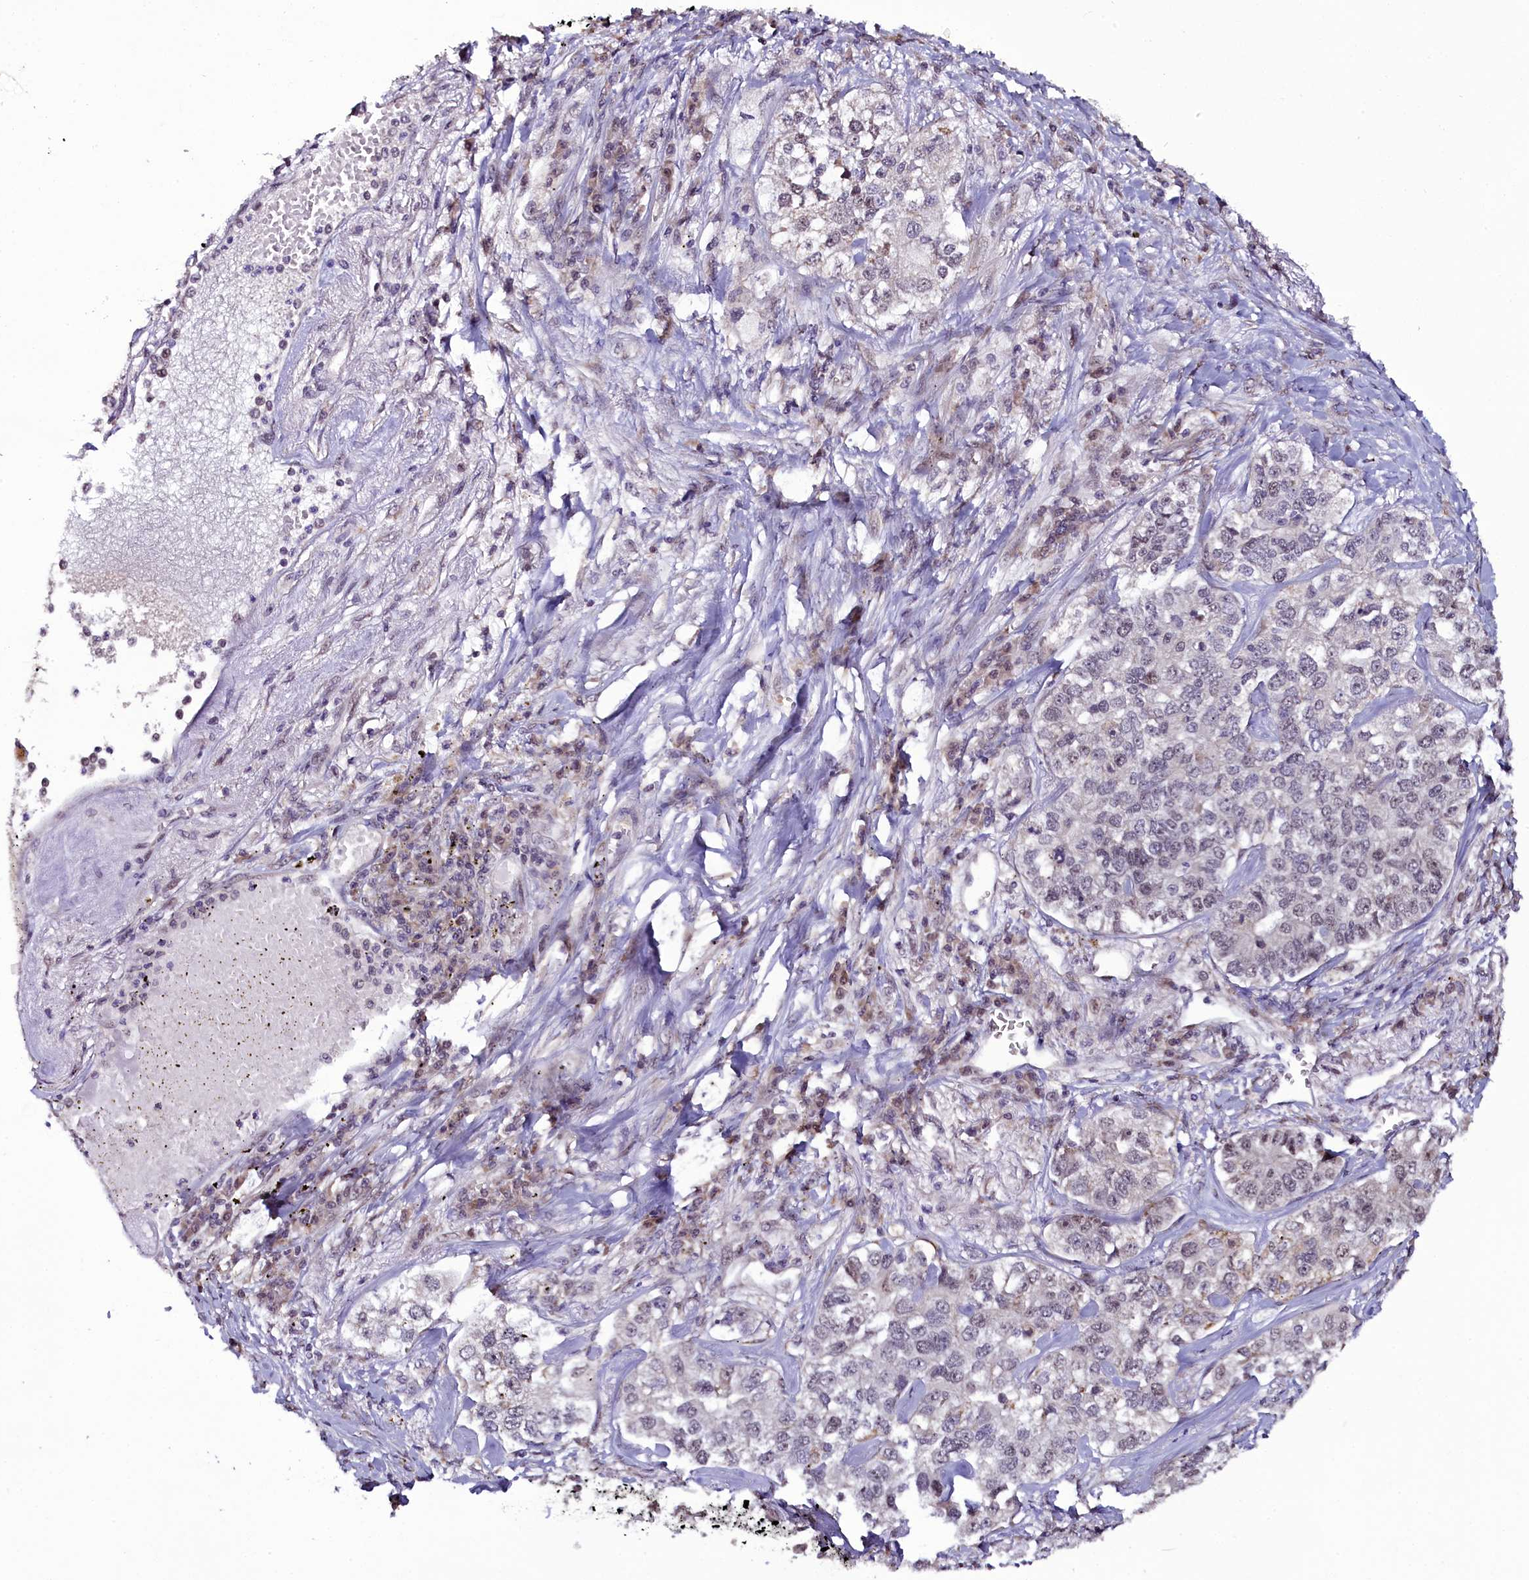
{"staining": {"intensity": "weak", "quantity": "<25%", "location": "nuclear"}, "tissue": "lung cancer", "cell_type": "Tumor cells", "image_type": "cancer", "snomed": [{"axis": "morphology", "description": "Adenocarcinoma, NOS"}, {"axis": "topography", "description": "Lung"}], "caption": "Immunohistochemistry (IHC) of lung adenocarcinoma demonstrates no positivity in tumor cells.", "gene": "RPUSD2", "patient": {"sex": "male", "age": 49}}